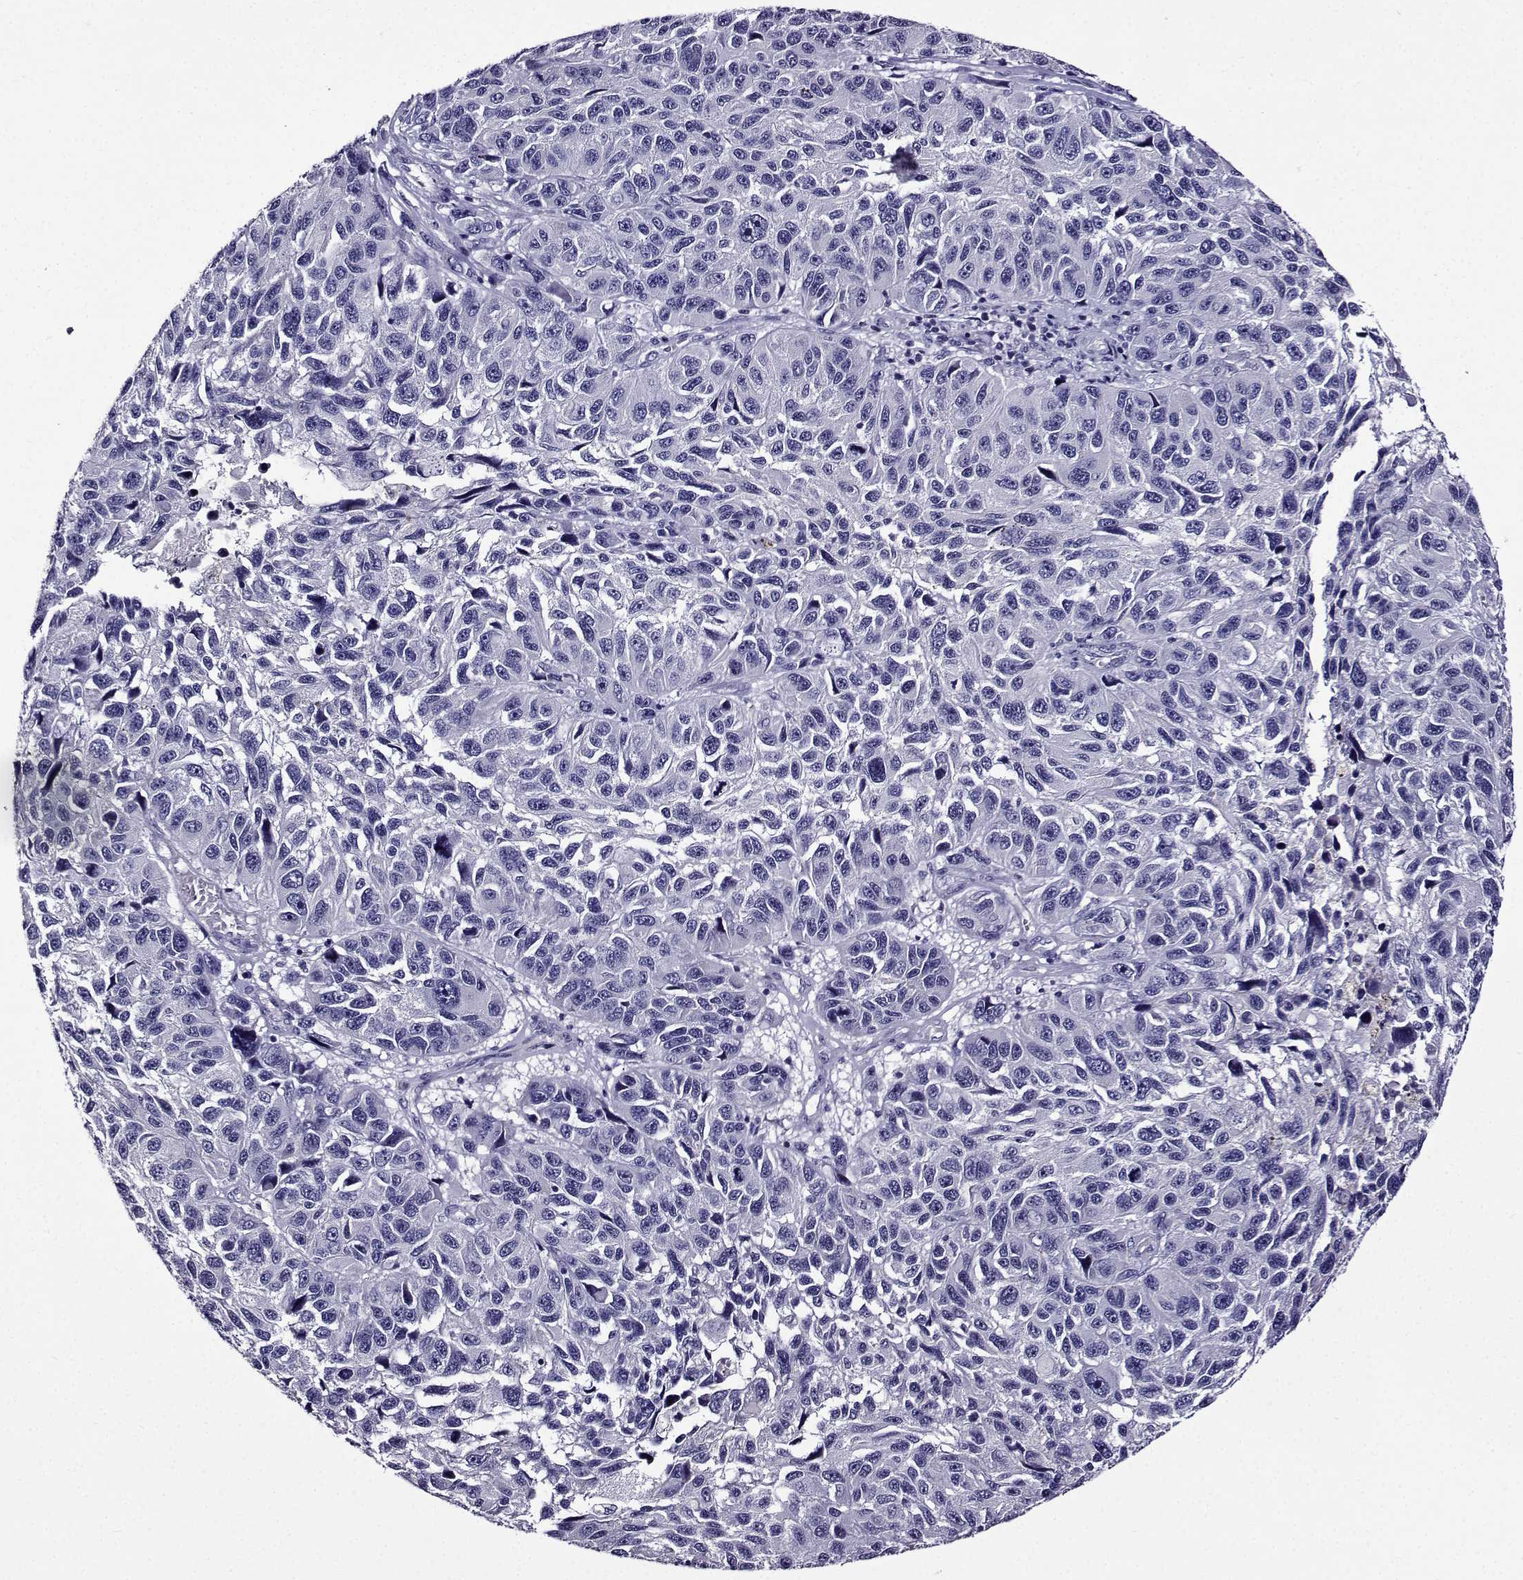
{"staining": {"intensity": "negative", "quantity": "none", "location": "none"}, "tissue": "melanoma", "cell_type": "Tumor cells", "image_type": "cancer", "snomed": [{"axis": "morphology", "description": "Malignant melanoma, NOS"}, {"axis": "topography", "description": "Skin"}], "caption": "Tumor cells show no significant protein positivity in melanoma.", "gene": "TMEM266", "patient": {"sex": "male", "age": 53}}